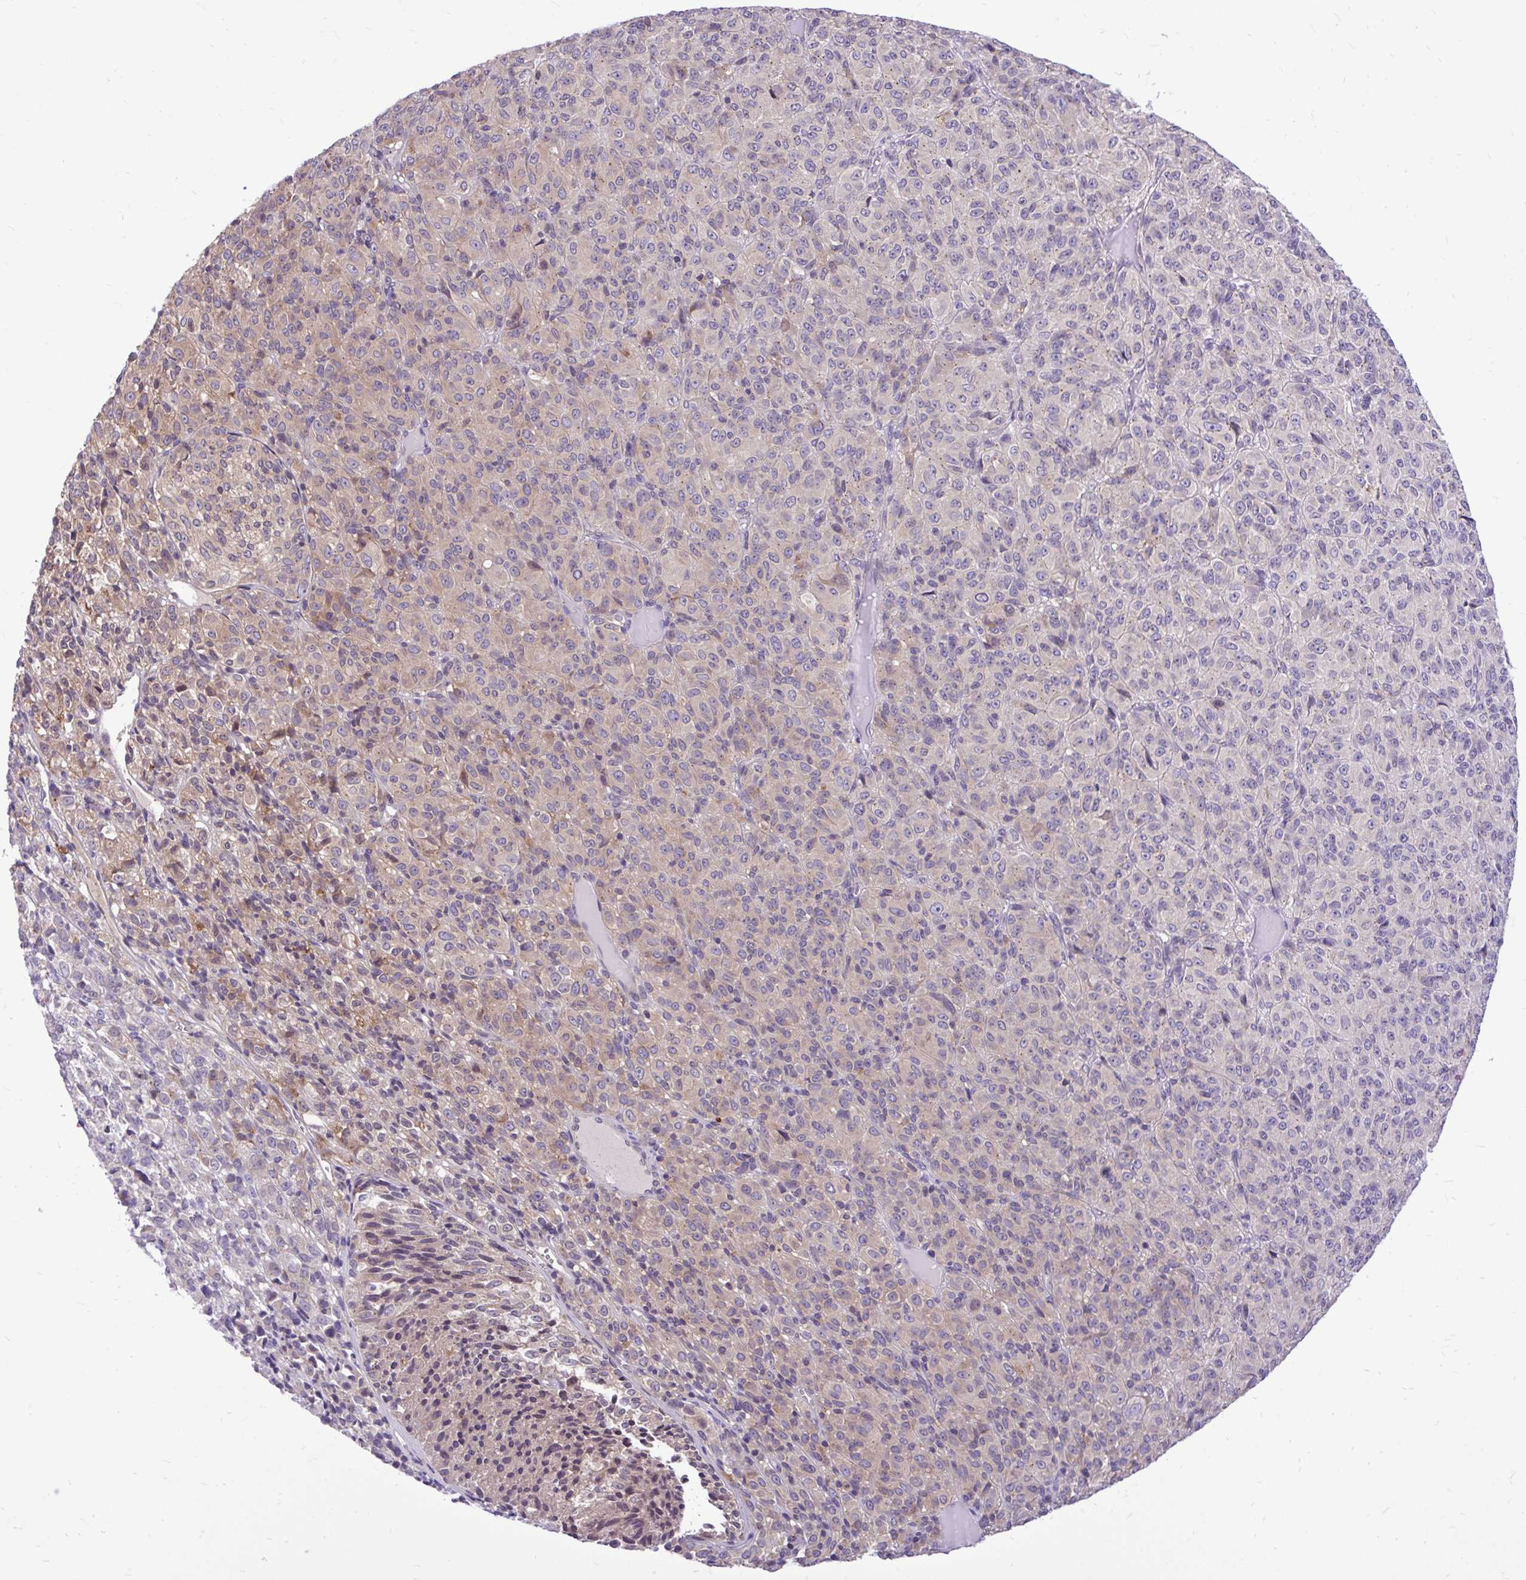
{"staining": {"intensity": "weak", "quantity": "<25%", "location": "cytoplasmic/membranous"}, "tissue": "melanoma", "cell_type": "Tumor cells", "image_type": "cancer", "snomed": [{"axis": "morphology", "description": "Malignant melanoma, Metastatic site"}, {"axis": "topography", "description": "Brain"}], "caption": "Protein analysis of malignant melanoma (metastatic site) exhibits no significant staining in tumor cells.", "gene": "CEACAM18", "patient": {"sex": "female", "age": 56}}